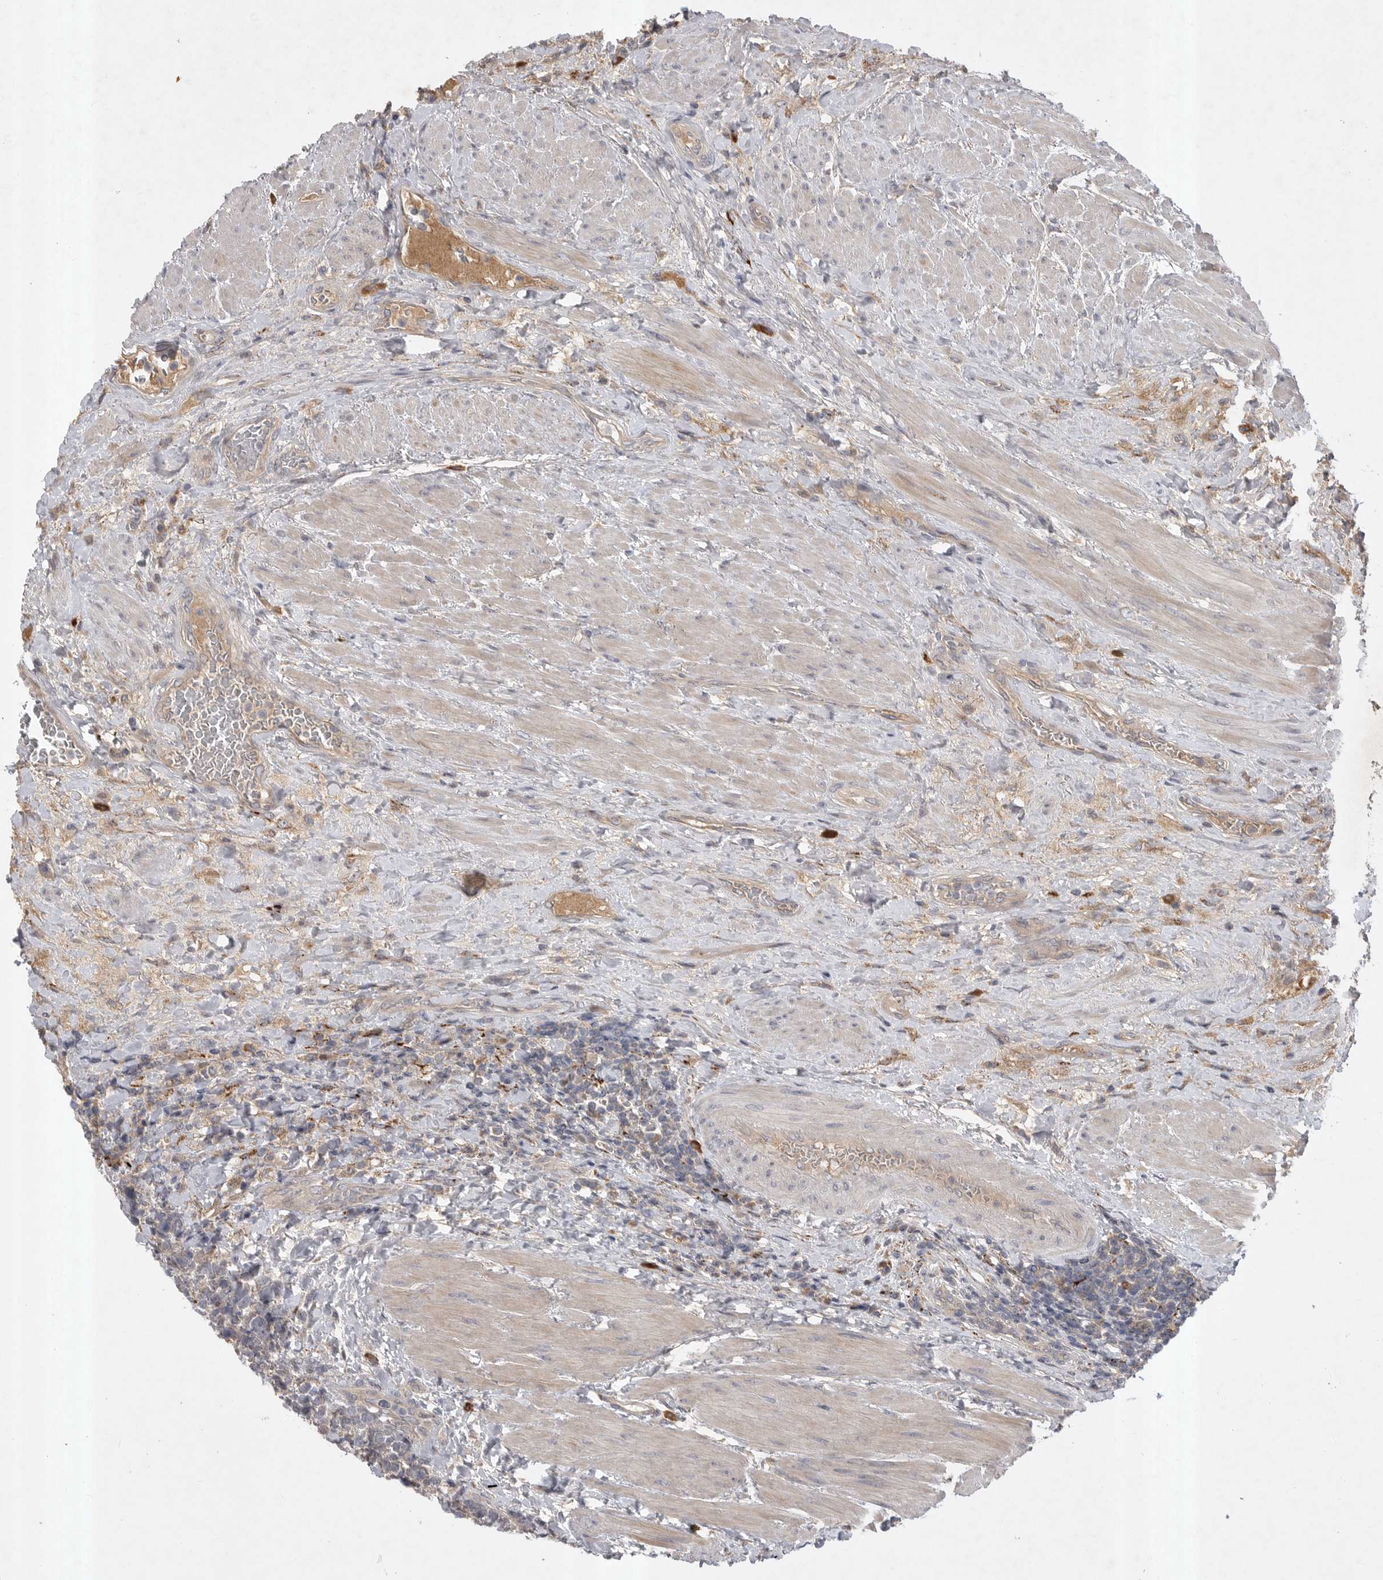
{"staining": {"intensity": "negative", "quantity": "none", "location": "none"}, "tissue": "urothelial cancer", "cell_type": "Tumor cells", "image_type": "cancer", "snomed": [{"axis": "morphology", "description": "Urothelial carcinoma, High grade"}, {"axis": "topography", "description": "Urinary bladder"}], "caption": "Immunohistochemical staining of urothelial cancer demonstrates no significant expression in tumor cells.", "gene": "DHDDS", "patient": {"sex": "female", "age": 82}}